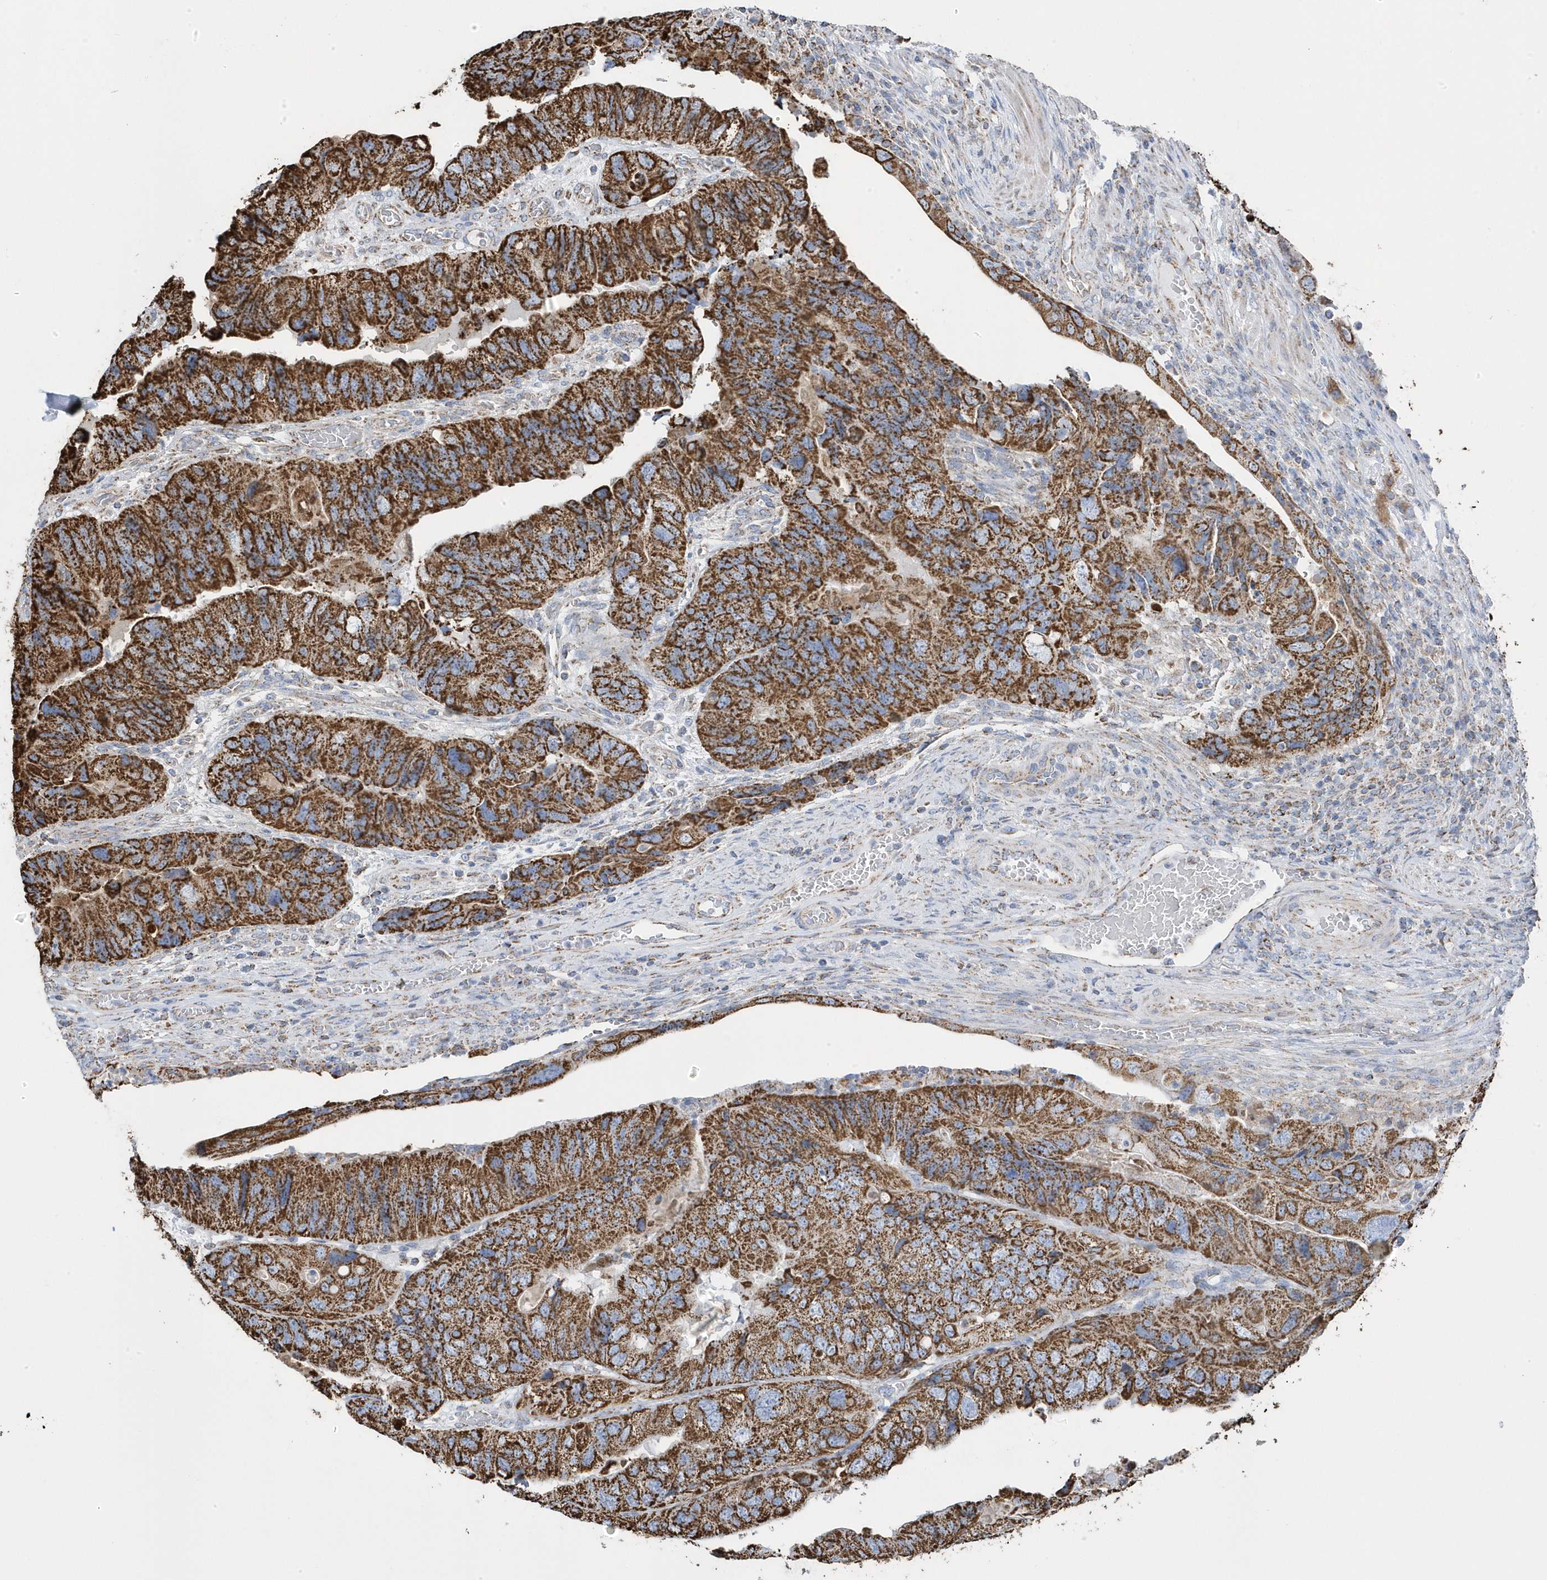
{"staining": {"intensity": "strong", "quantity": ">75%", "location": "cytoplasmic/membranous"}, "tissue": "colorectal cancer", "cell_type": "Tumor cells", "image_type": "cancer", "snomed": [{"axis": "morphology", "description": "Adenocarcinoma, NOS"}, {"axis": "topography", "description": "Rectum"}], "caption": "Adenocarcinoma (colorectal) tissue displays strong cytoplasmic/membranous staining in approximately >75% of tumor cells", "gene": "GTPBP8", "patient": {"sex": "male", "age": 63}}